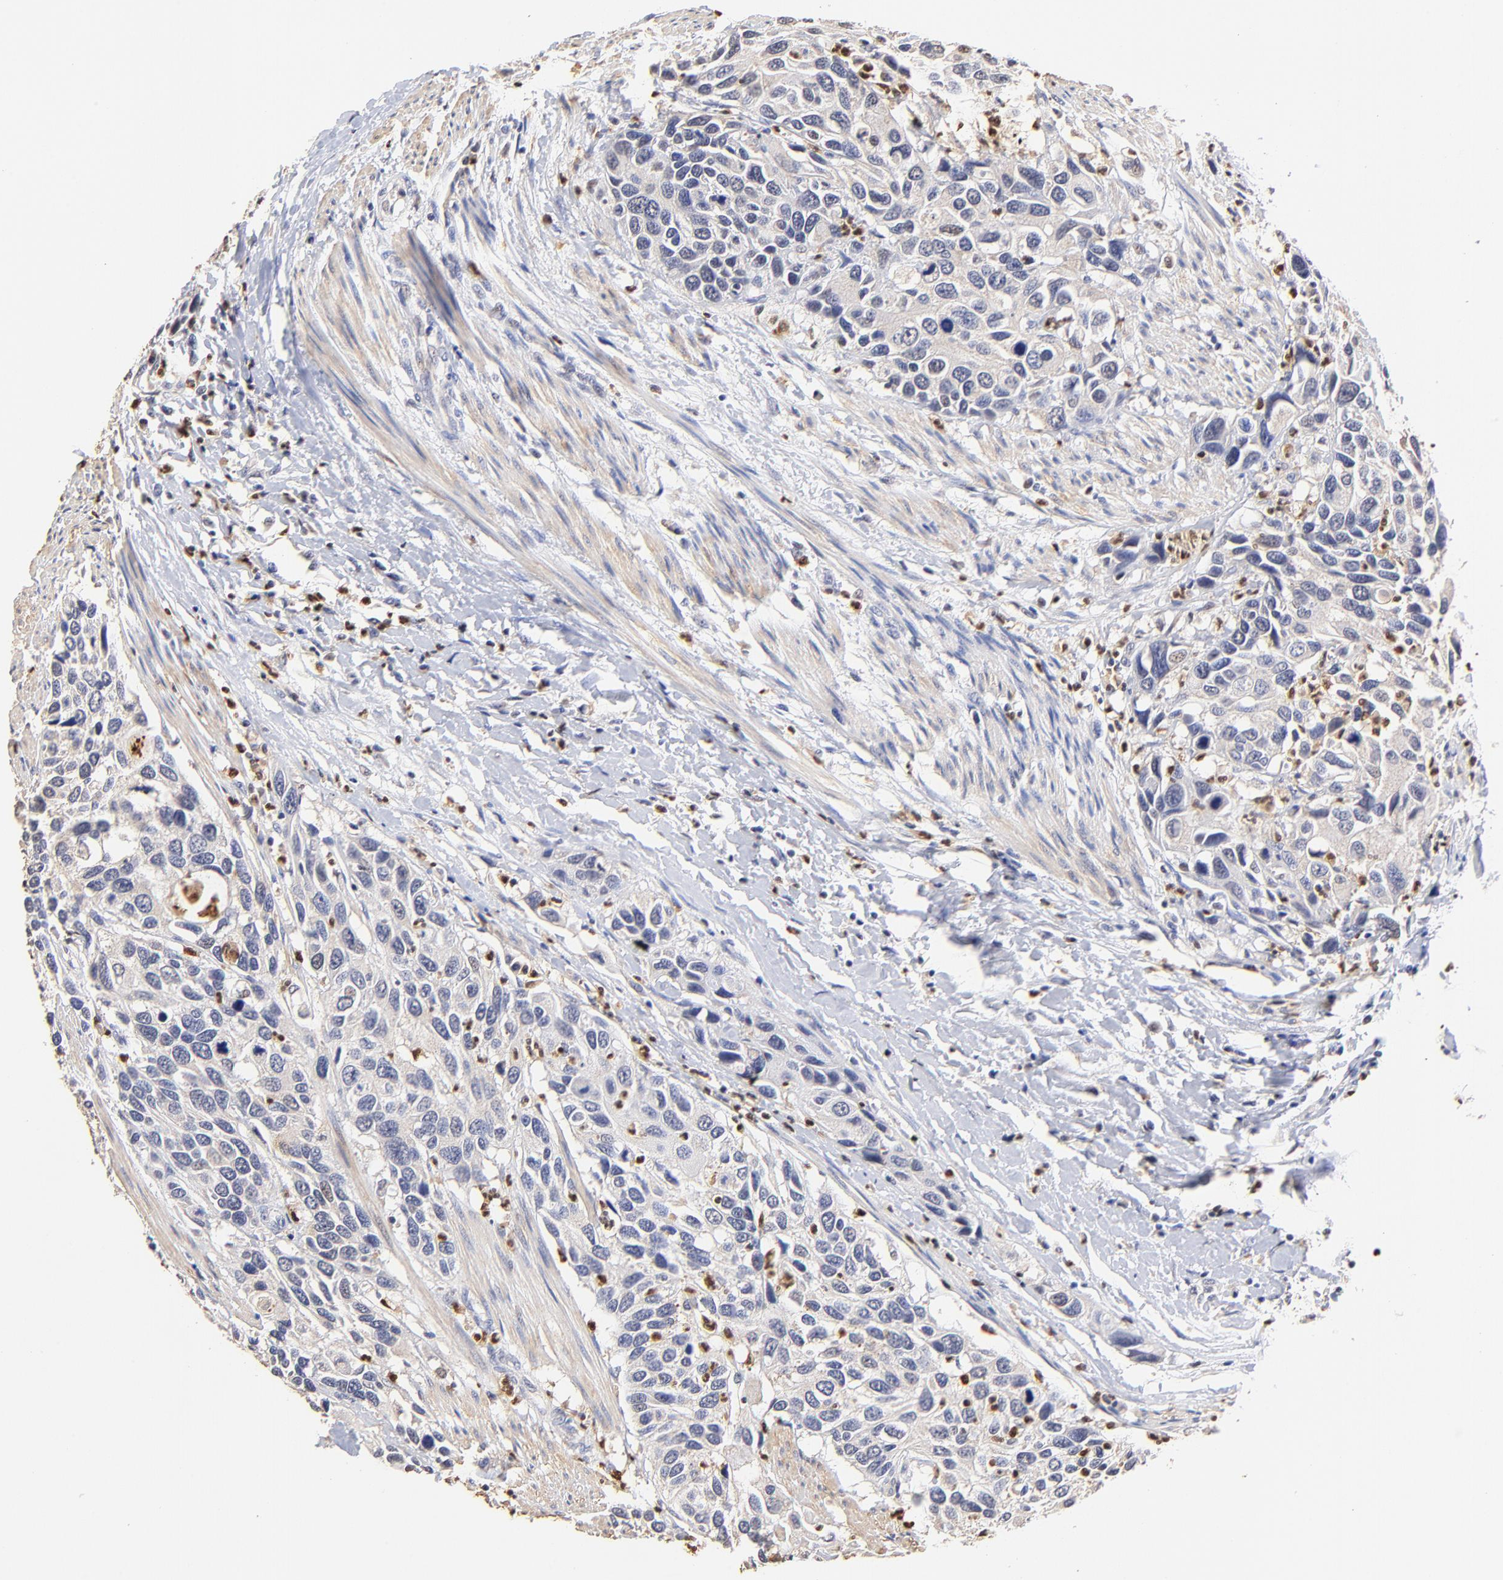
{"staining": {"intensity": "negative", "quantity": "none", "location": "none"}, "tissue": "urothelial cancer", "cell_type": "Tumor cells", "image_type": "cancer", "snomed": [{"axis": "morphology", "description": "Urothelial carcinoma, High grade"}, {"axis": "topography", "description": "Urinary bladder"}], "caption": "The IHC histopathology image has no significant positivity in tumor cells of urothelial carcinoma (high-grade) tissue.", "gene": "BBOF1", "patient": {"sex": "male", "age": 66}}